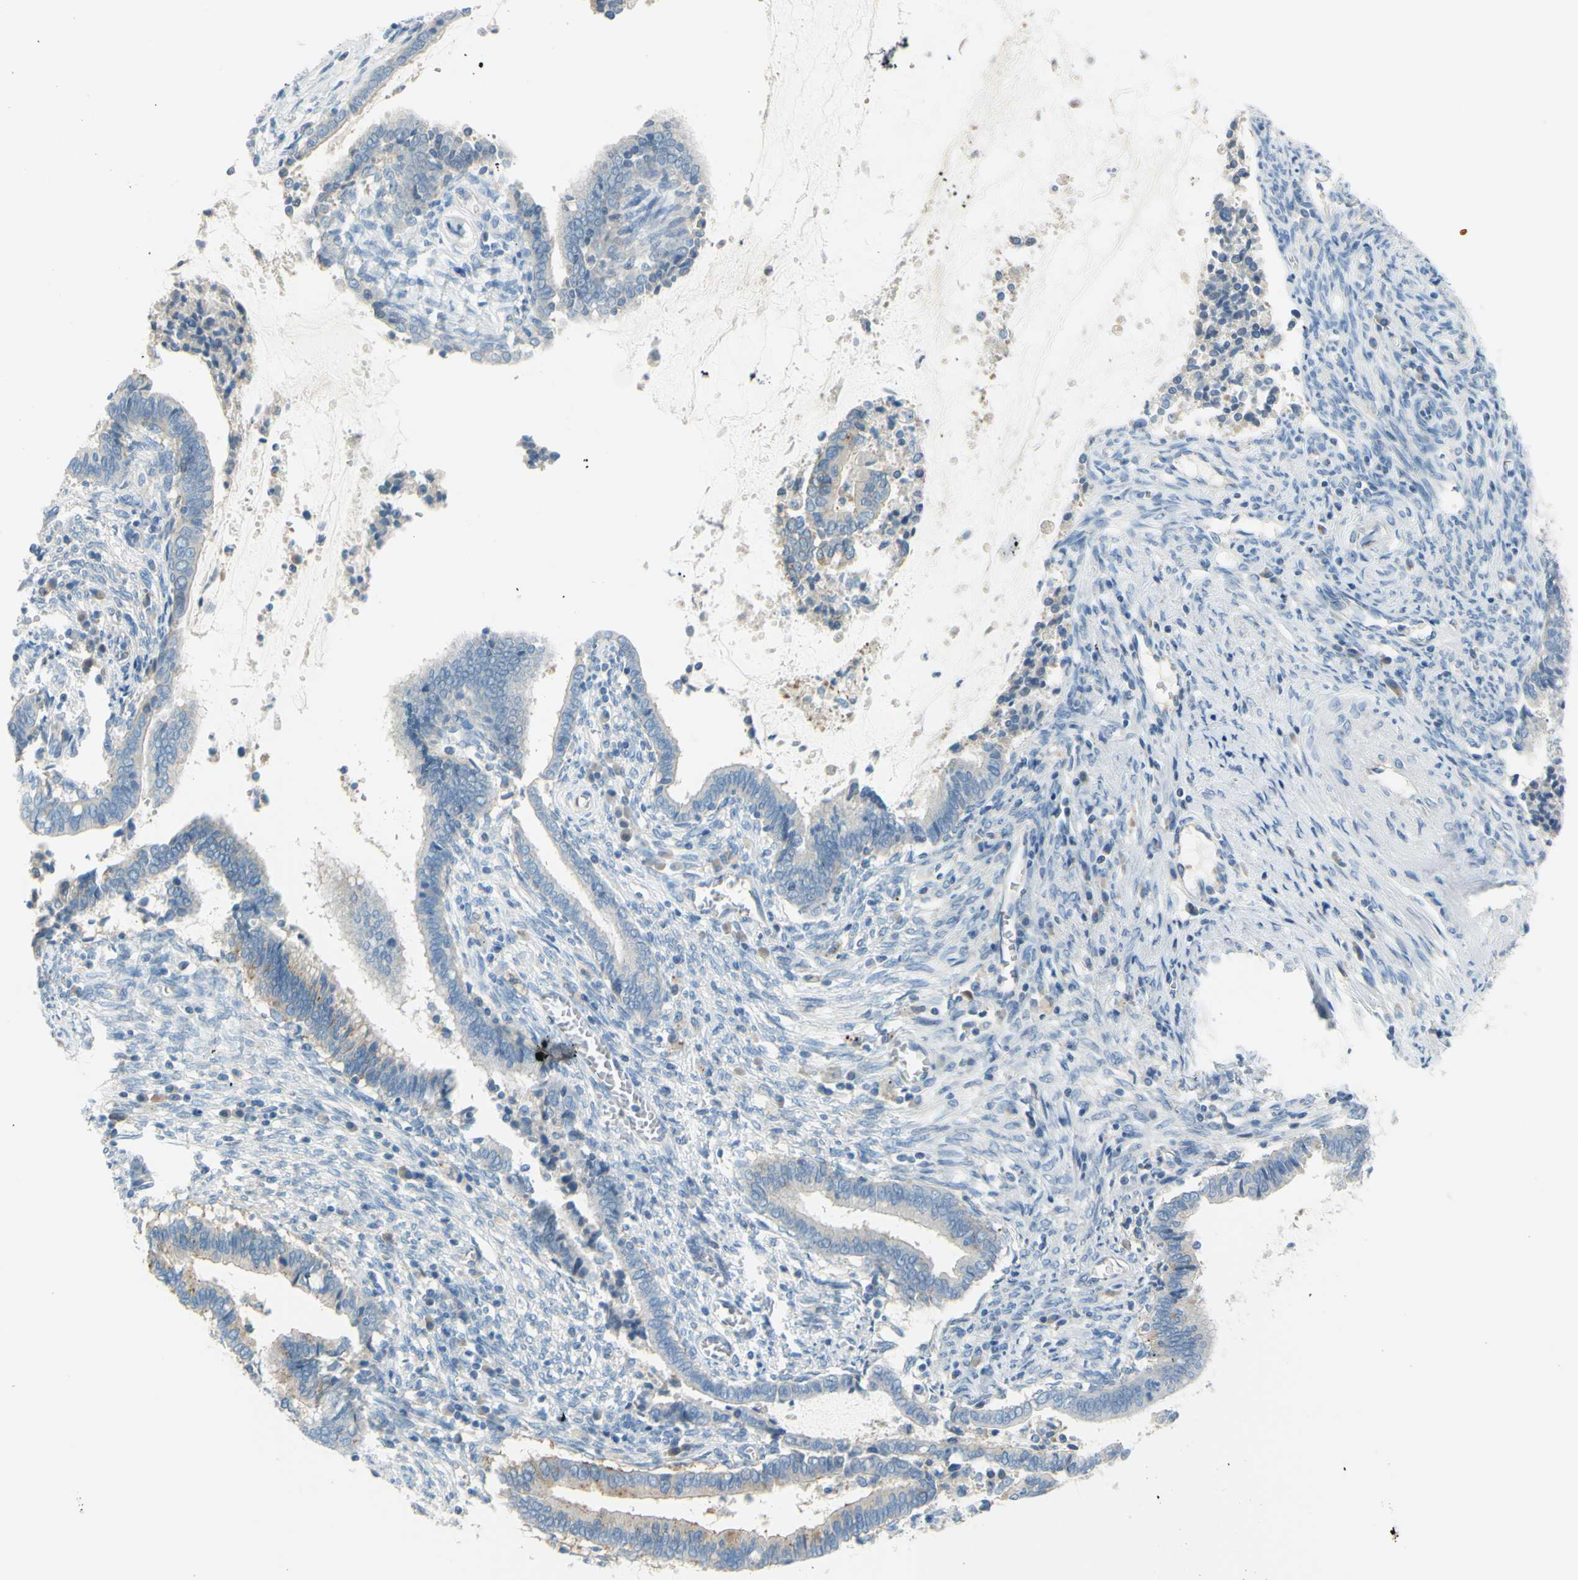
{"staining": {"intensity": "weak", "quantity": "<25%", "location": "cytoplasmic/membranous"}, "tissue": "cervical cancer", "cell_type": "Tumor cells", "image_type": "cancer", "snomed": [{"axis": "morphology", "description": "Adenocarcinoma, NOS"}, {"axis": "topography", "description": "Cervix"}], "caption": "Immunohistochemistry (IHC) photomicrograph of cervical cancer stained for a protein (brown), which shows no expression in tumor cells.", "gene": "FRMD4B", "patient": {"sex": "female", "age": 44}}